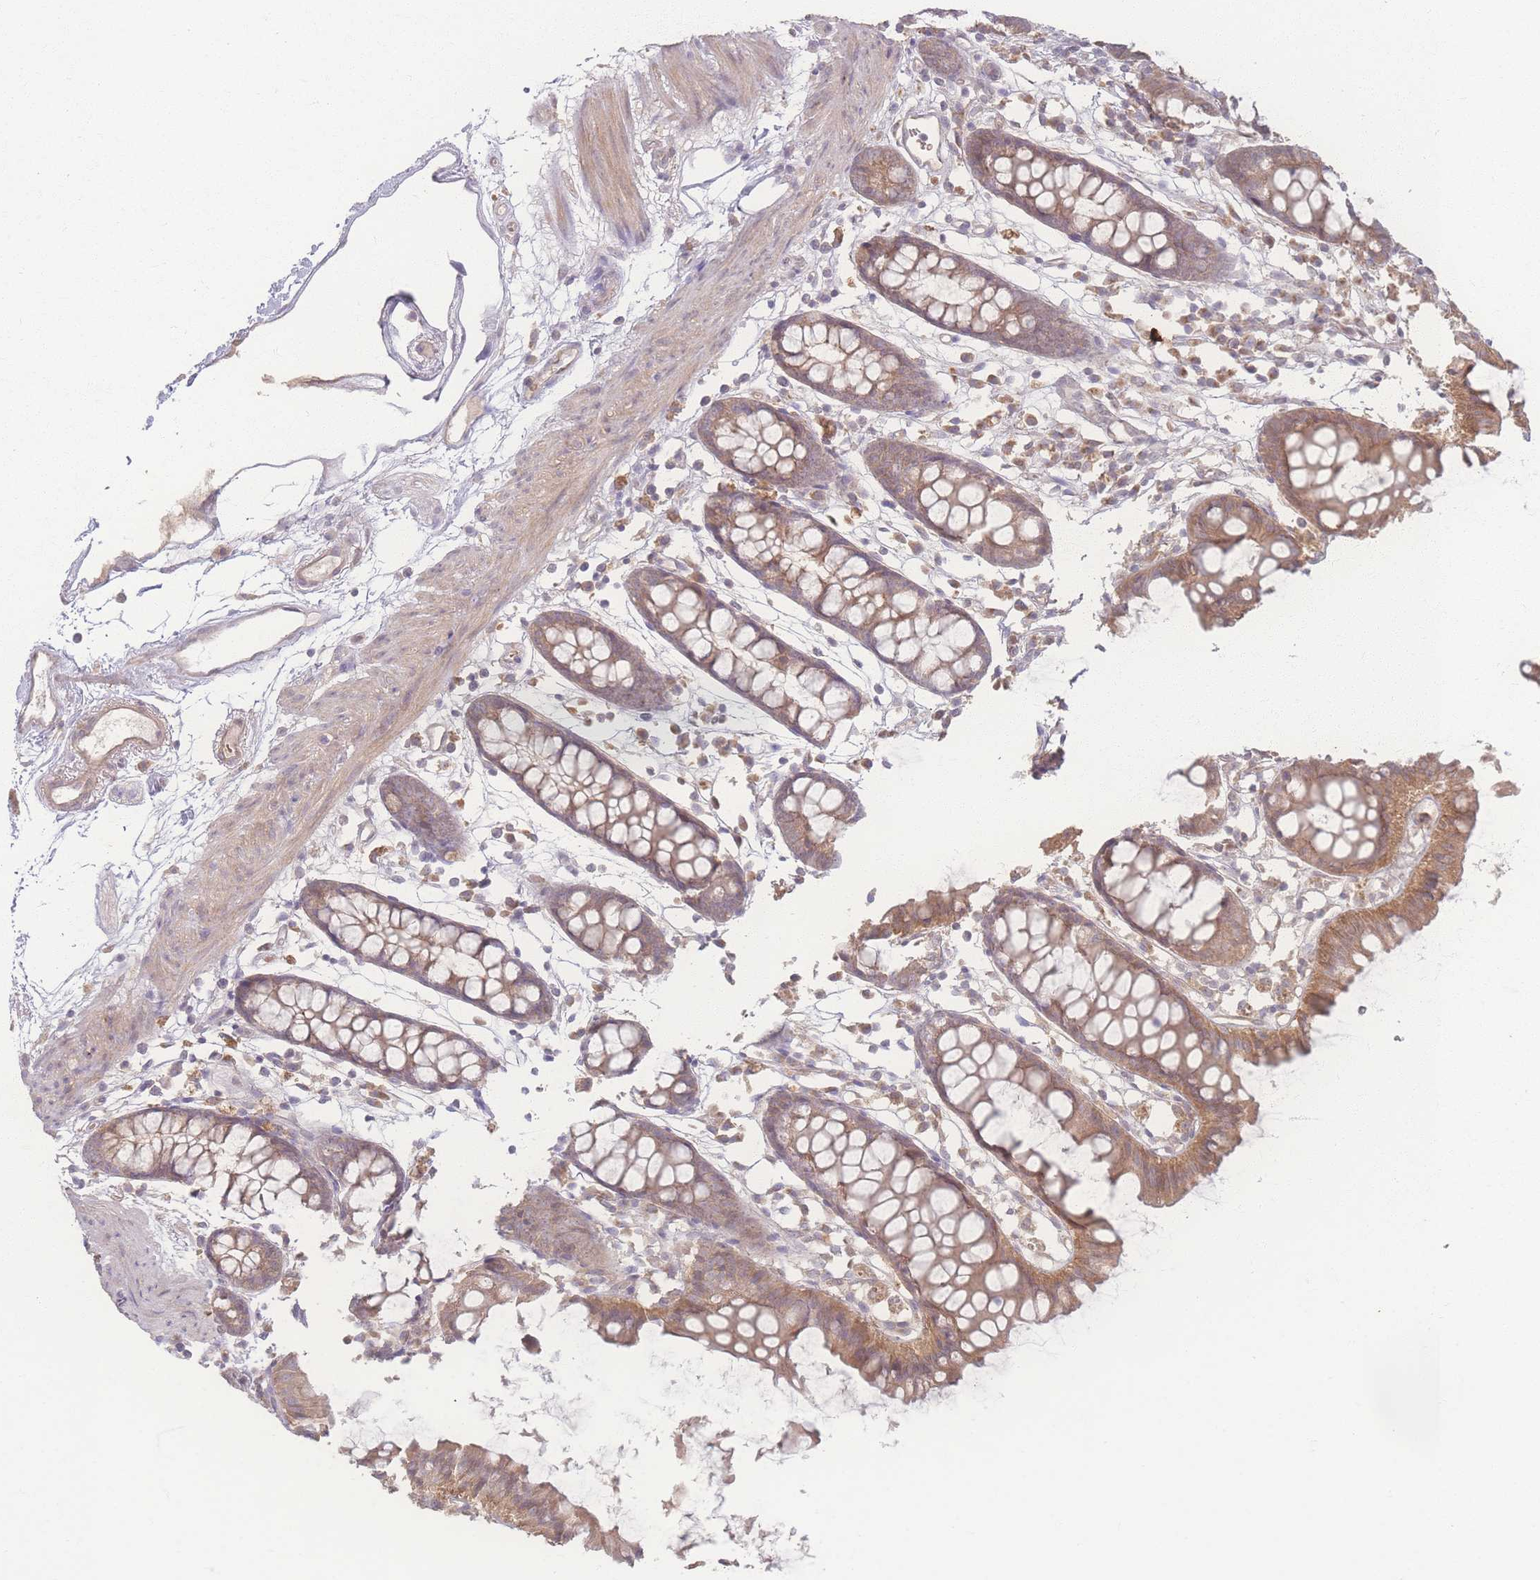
{"staining": {"intensity": "weak", "quantity": ">75%", "location": "cytoplasmic/membranous"}, "tissue": "colon", "cell_type": "Endothelial cells", "image_type": "normal", "snomed": [{"axis": "morphology", "description": "Normal tissue, NOS"}, {"axis": "topography", "description": "Colon"}], "caption": "A low amount of weak cytoplasmic/membranous expression is present in approximately >75% of endothelial cells in benign colon. The protein of interest is stained brown, and the nuclei are stained in blue (DAB IHC with brightfield microscopy, high magnification).", "gene": "INSR", "patient": {"sex": "female", "age": 84}}